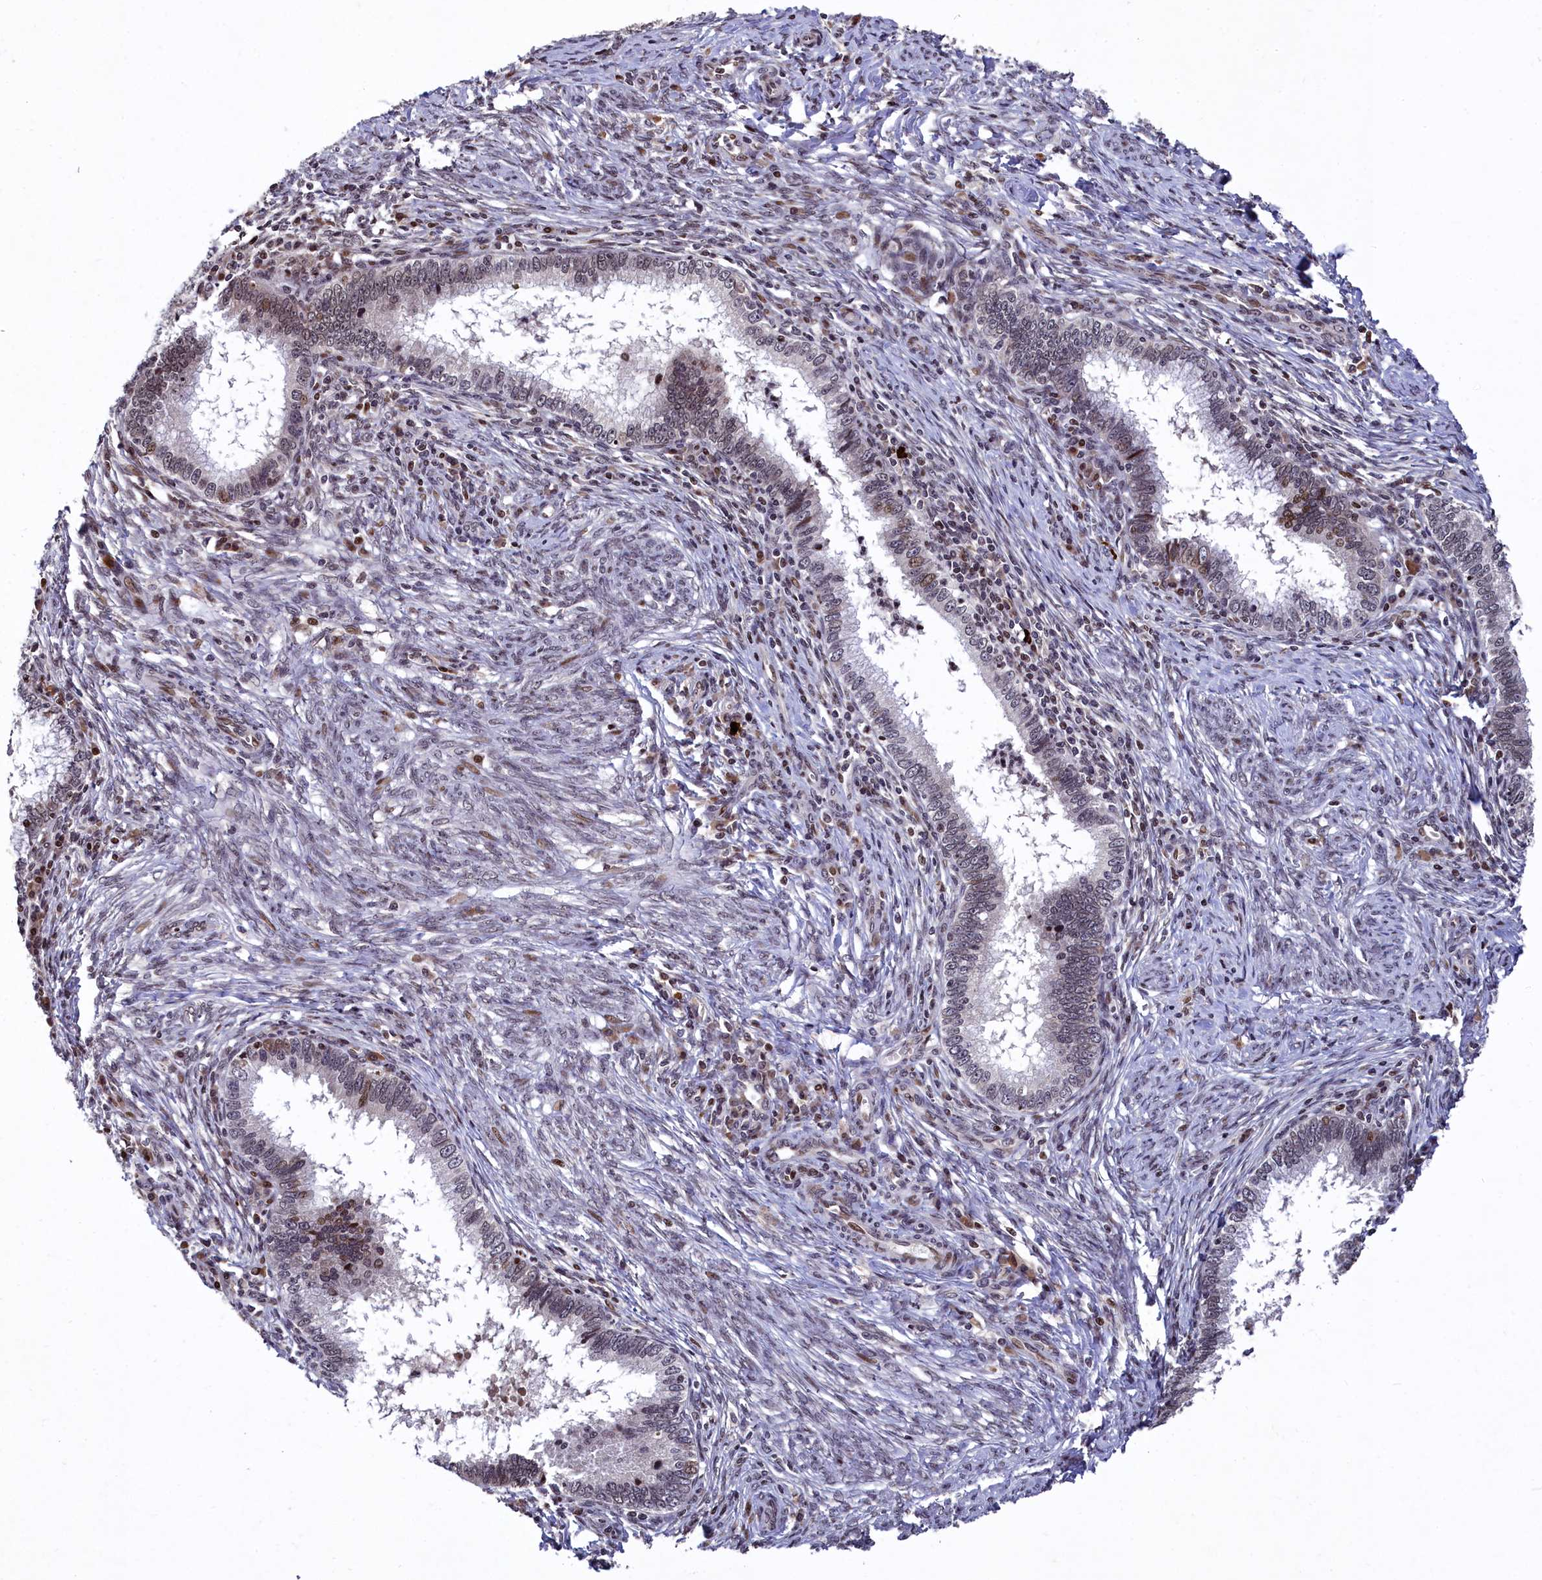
{"staining": {"intensity": "moderate", "quantity": "<25%", "location": "nuclear"}, "tissue": "cervical cancer", "cell_type": "Tumor cells", "image_type": "cancer", "snomed": [{"axis": "morphology", "description": "Adenocarcinoma, NOS"}, {"axis": "topography", "description": "Cervix"}], "caption": "A low amount of moderate nuclear positivity is identified in approximately <25% of tumor cells in adenocarcinoma (cervical) tissue.", "gene": "FAM217B", "patient": {"sex": "female", "age": 36}}